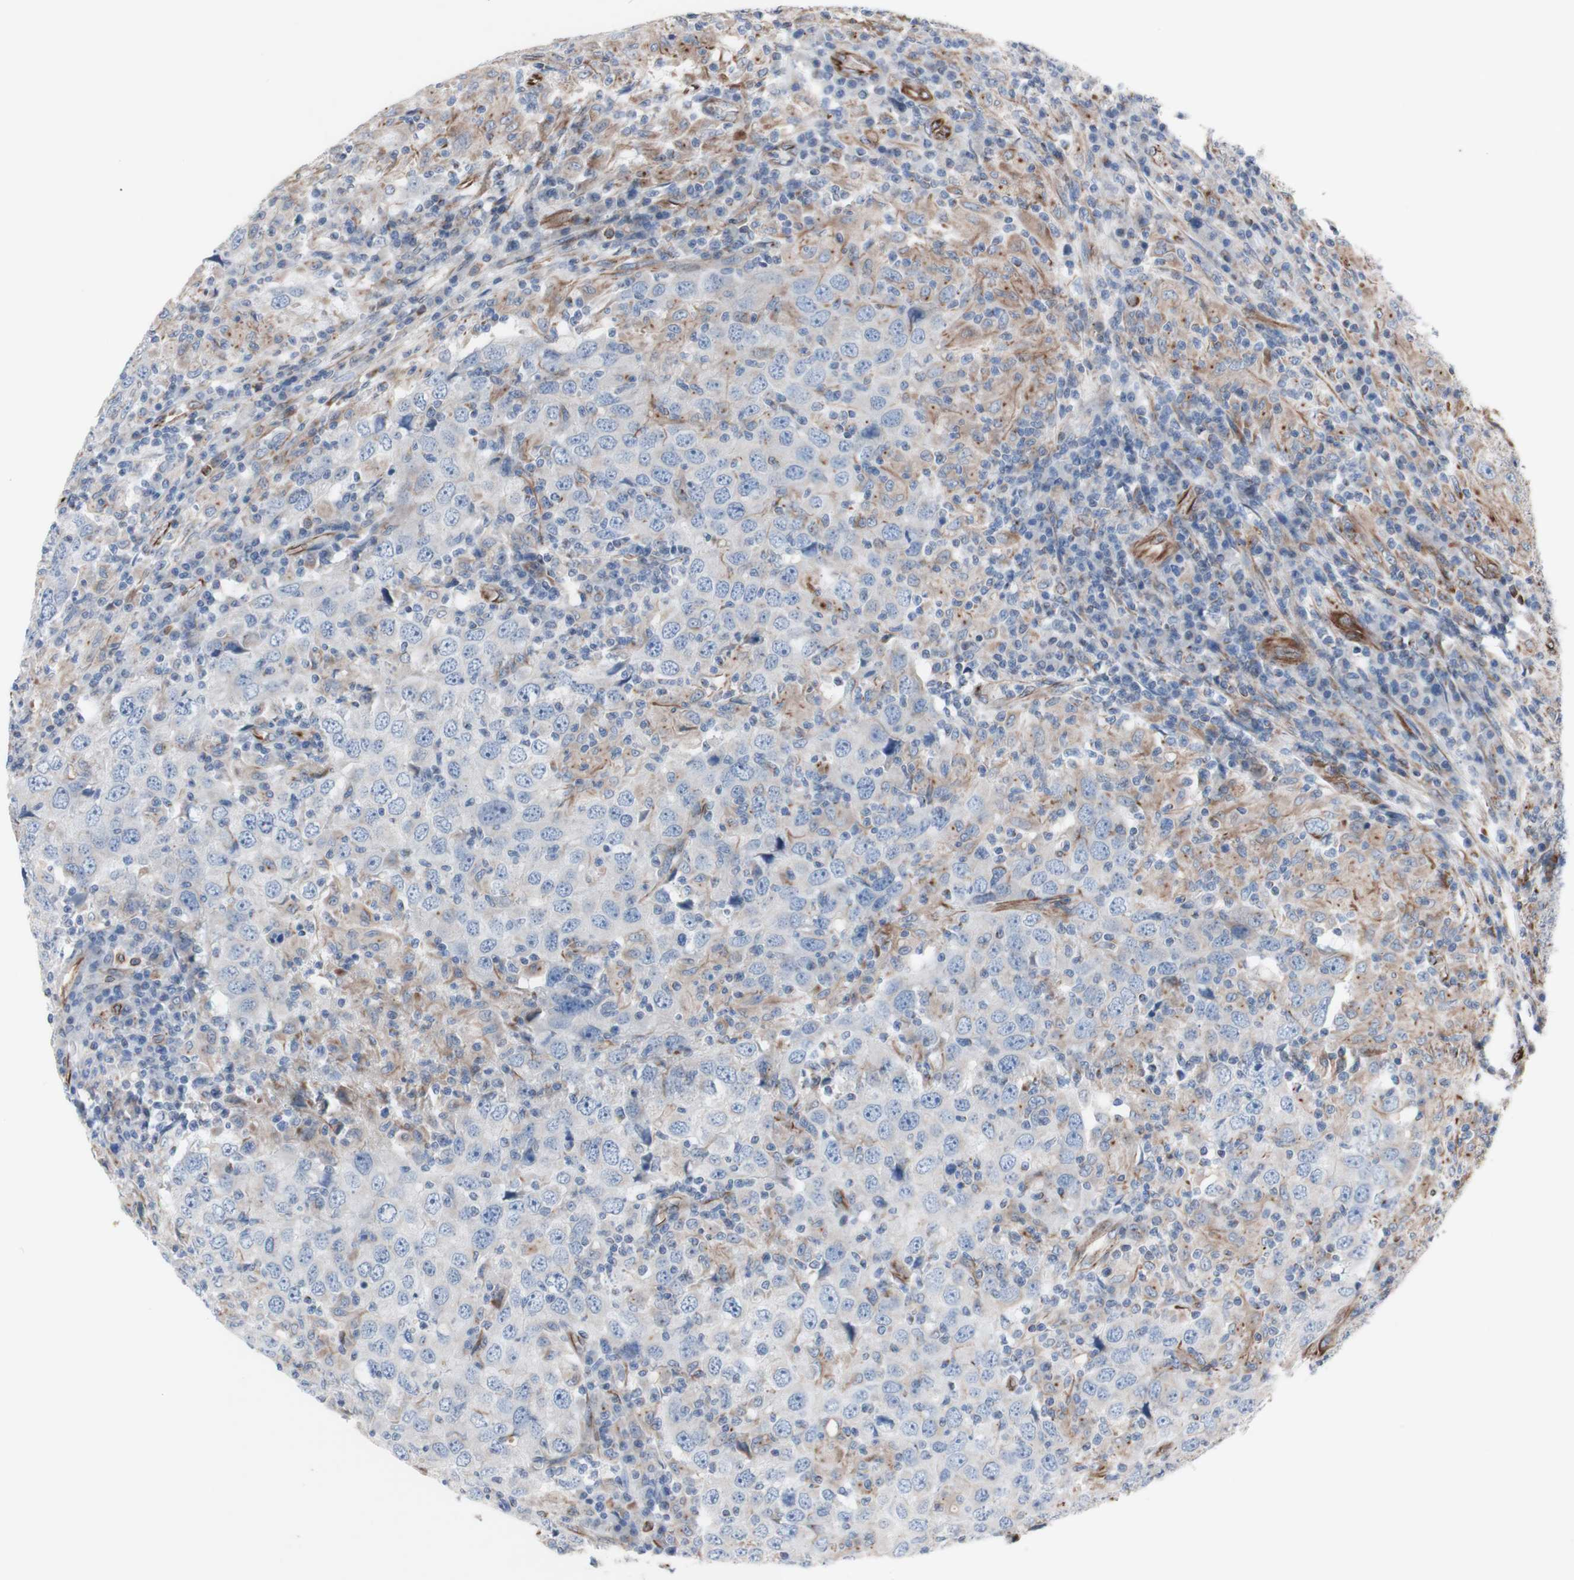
{"staining": {"intensity": "weak", "quantity": "<25%", "location": "cytoplasmic/membranous"}, "tissue": "head and neck cancer", "cell_type": "Tumor cells", "image_type": "cancer", "snomed": [{"axis": "morphology", "description": "Adenocarcinoma, NOS"}, {"axis": "topography", "description": "Salivary gland"}, {"axis": "topography", "description": "Head-Neck"}], "caption": "Adenocarcinoma (head and neck) was stained to show a protein in brown. There is no significant expression in tumor cells.", "gene": "AGPAT5", "patient": {"sex": "female", "age": 65}}